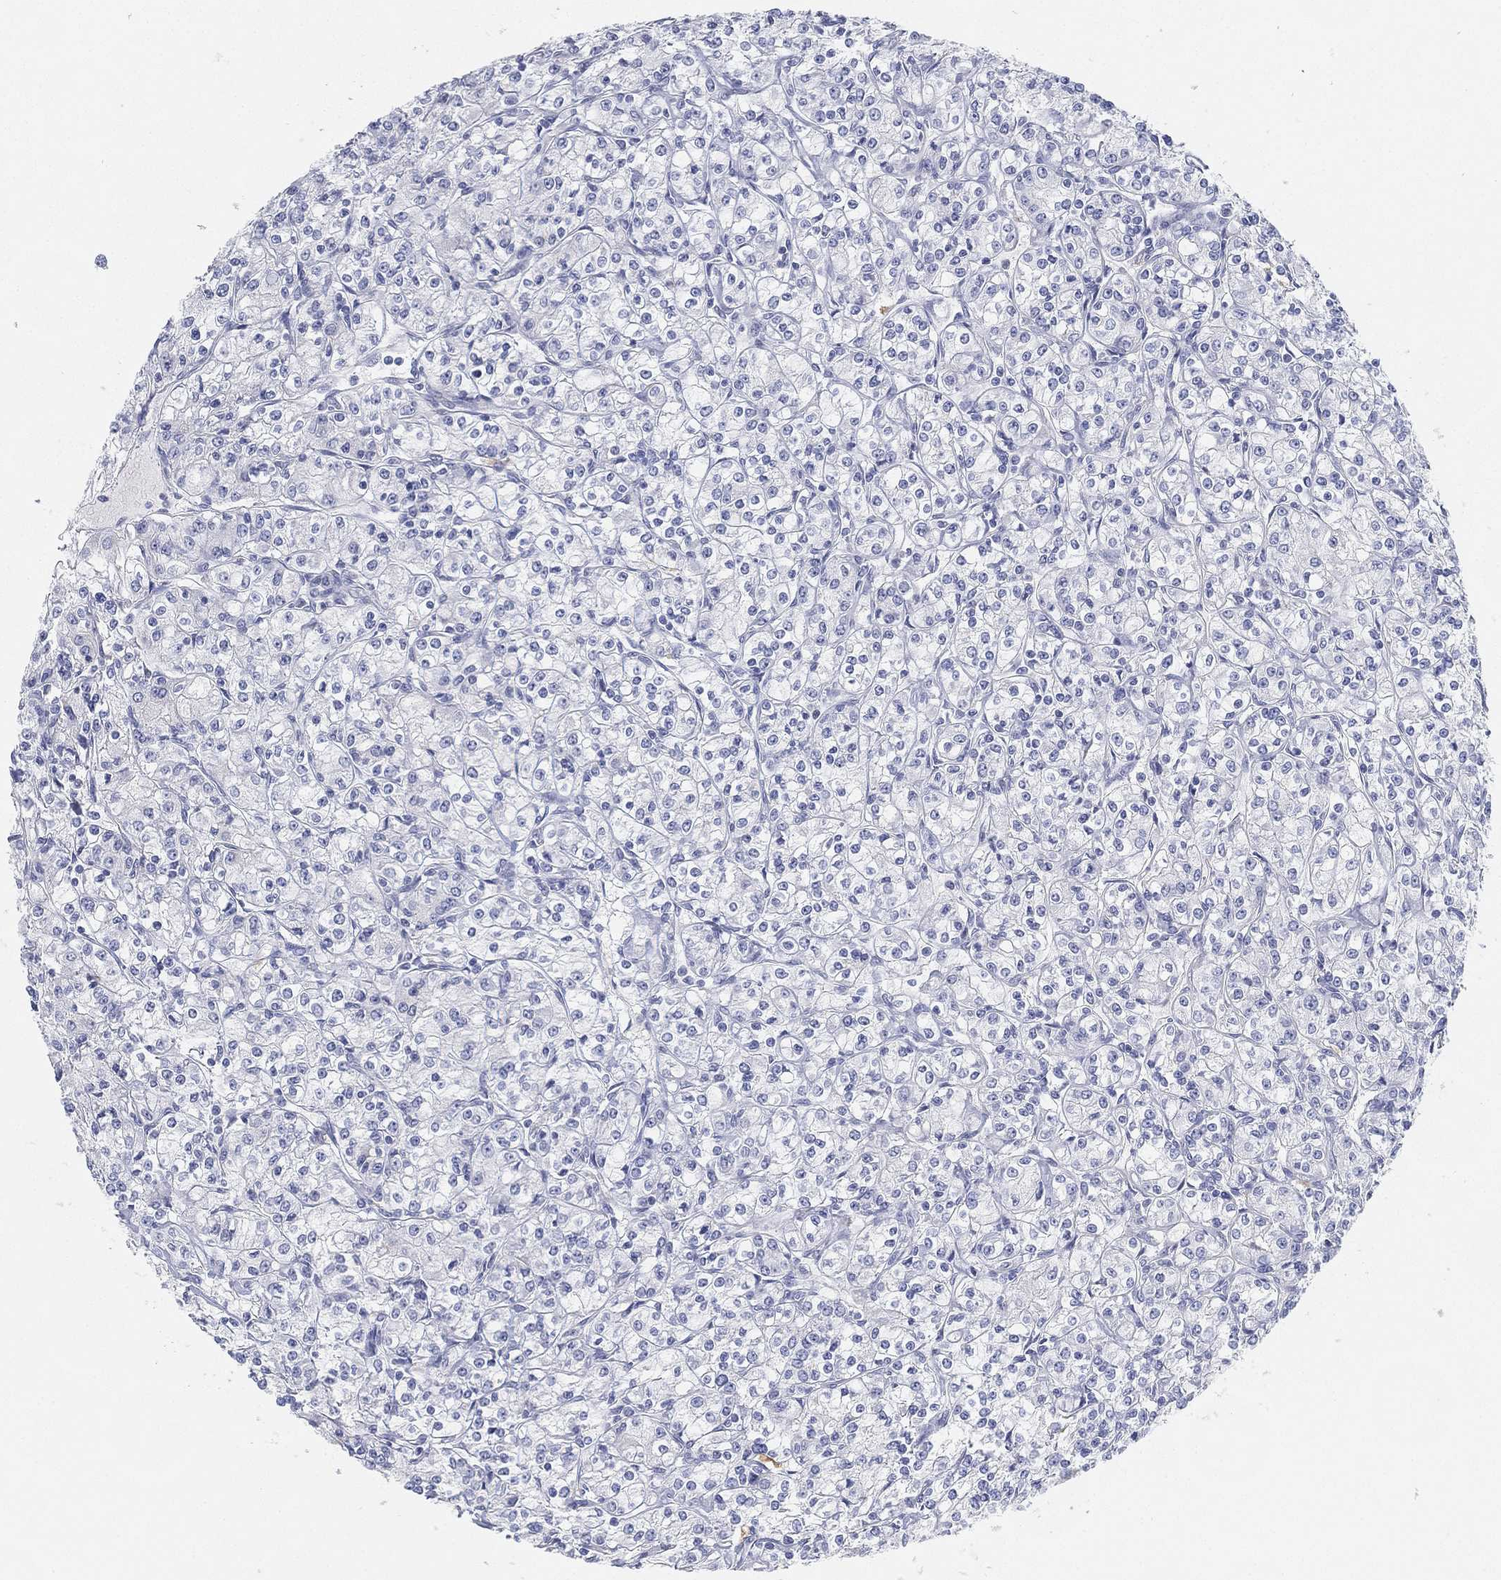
{"staining": {"intensity": "negative", "quantity": "none", "location": "none"}, "tissue": "renal cancer", "cell_type": "Tumor cells", "image_type": "cancer", "snomed": [{"axis": "morphology", "description": "Adenocarcinoma, NOS"}, {"axis": "topography", "description": "Kidney"}], "caption": "Tumor cells are negative for protein expression in human renal cancer (adenocarcinoma).", "gene": "GPR61", "patient": {"sex": "male", "age": 77}}